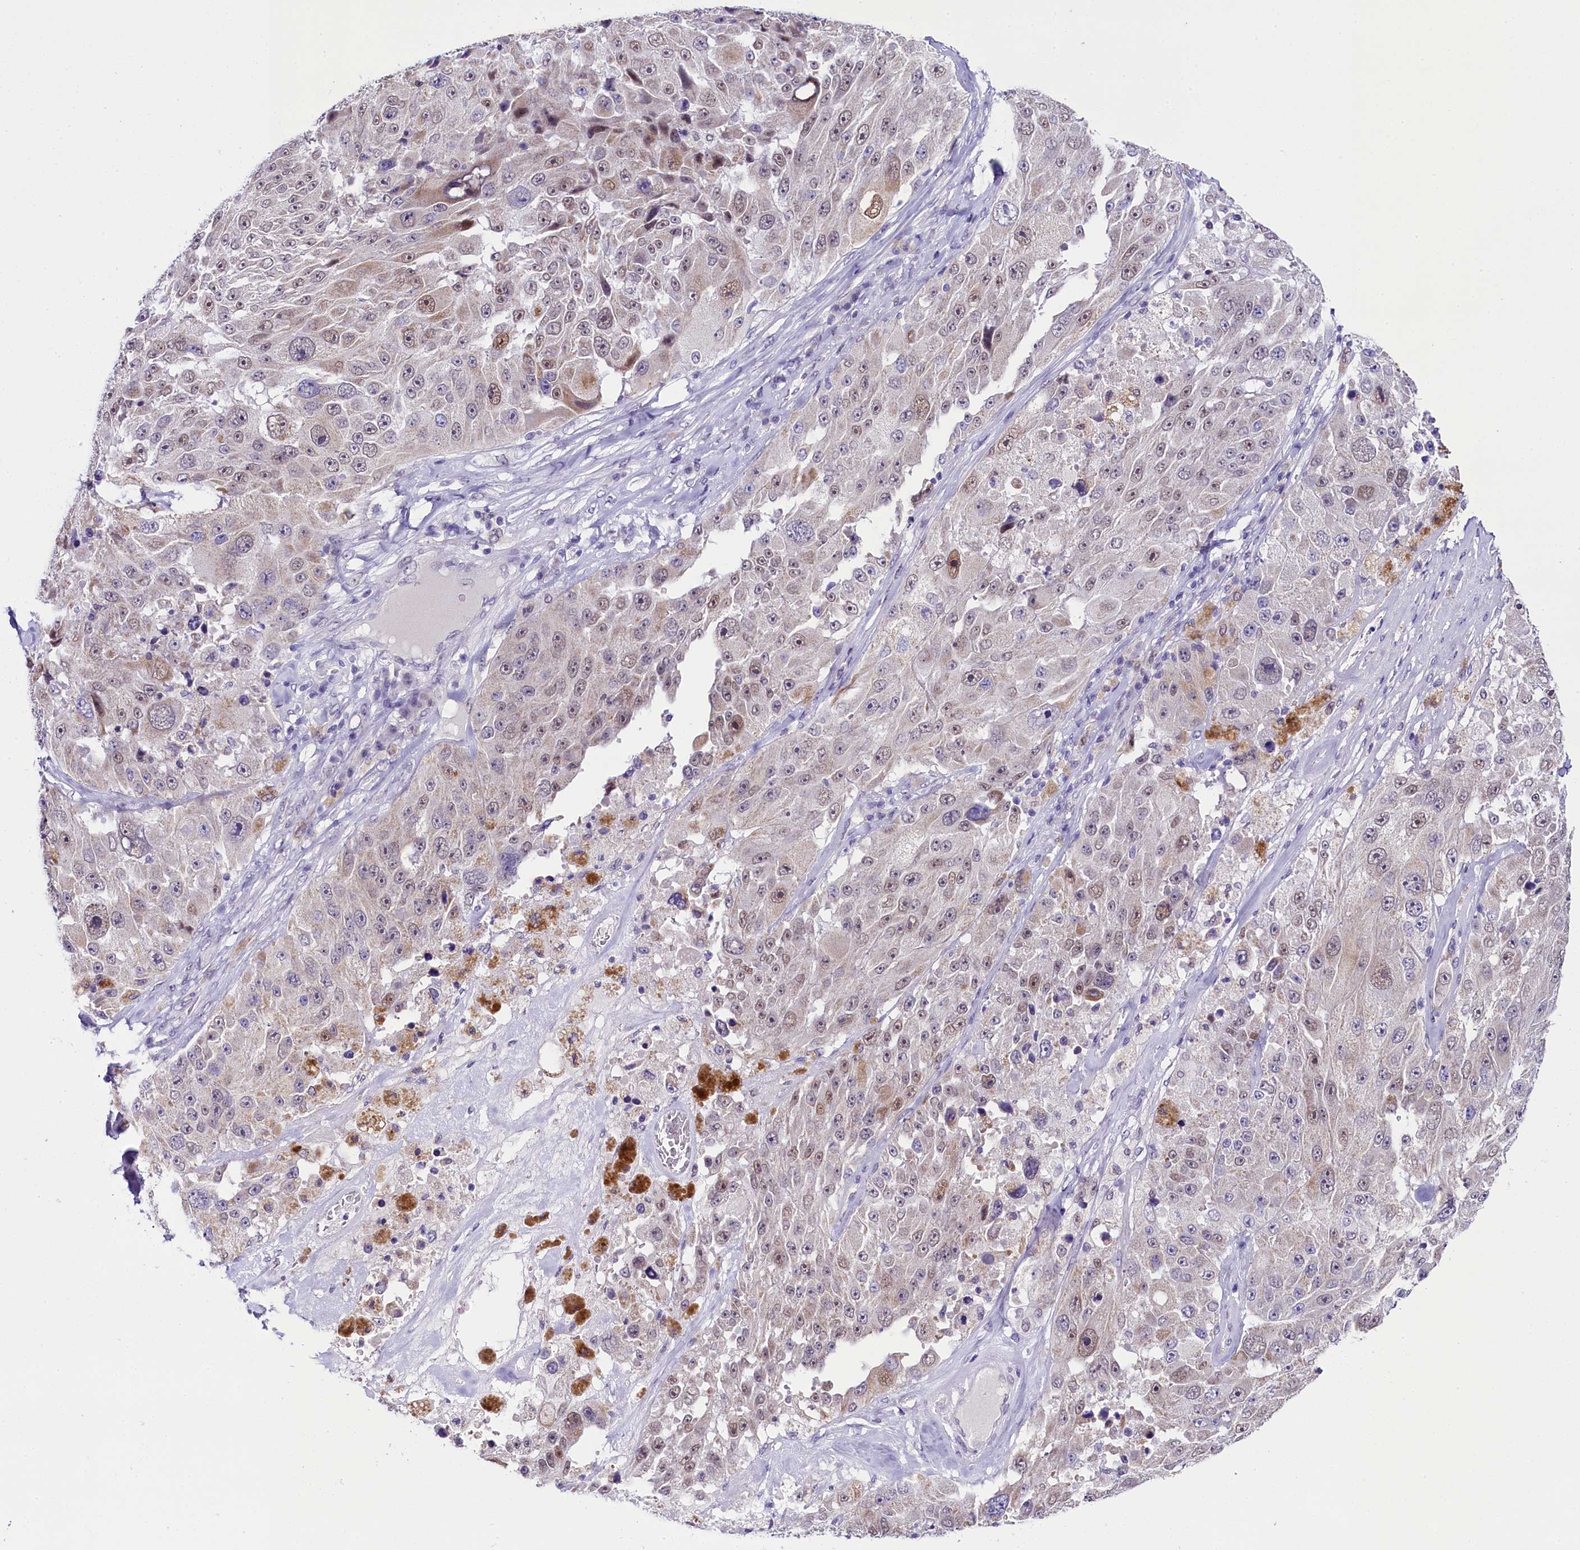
{"staining": {"intensity": "moderate", "quantity": "<25%", "location": "nuclear"}, "tissue": "melanoma", "cell_type": "Tumor cells", "image_type": "cancer", "snomed": [{"axis": "morphology", "description": "Malignant melanoma, Metastatic site"}, {"axis": "topography", "description": "Lymph node"}], "caption": "A micrograph of human malignant melanoma (metastatic site) stained for a protein shows moderate nuclear brown staining in tumor cells.", "gene": "OSGEP", "patient": {"sex": "male", "age": 62}}